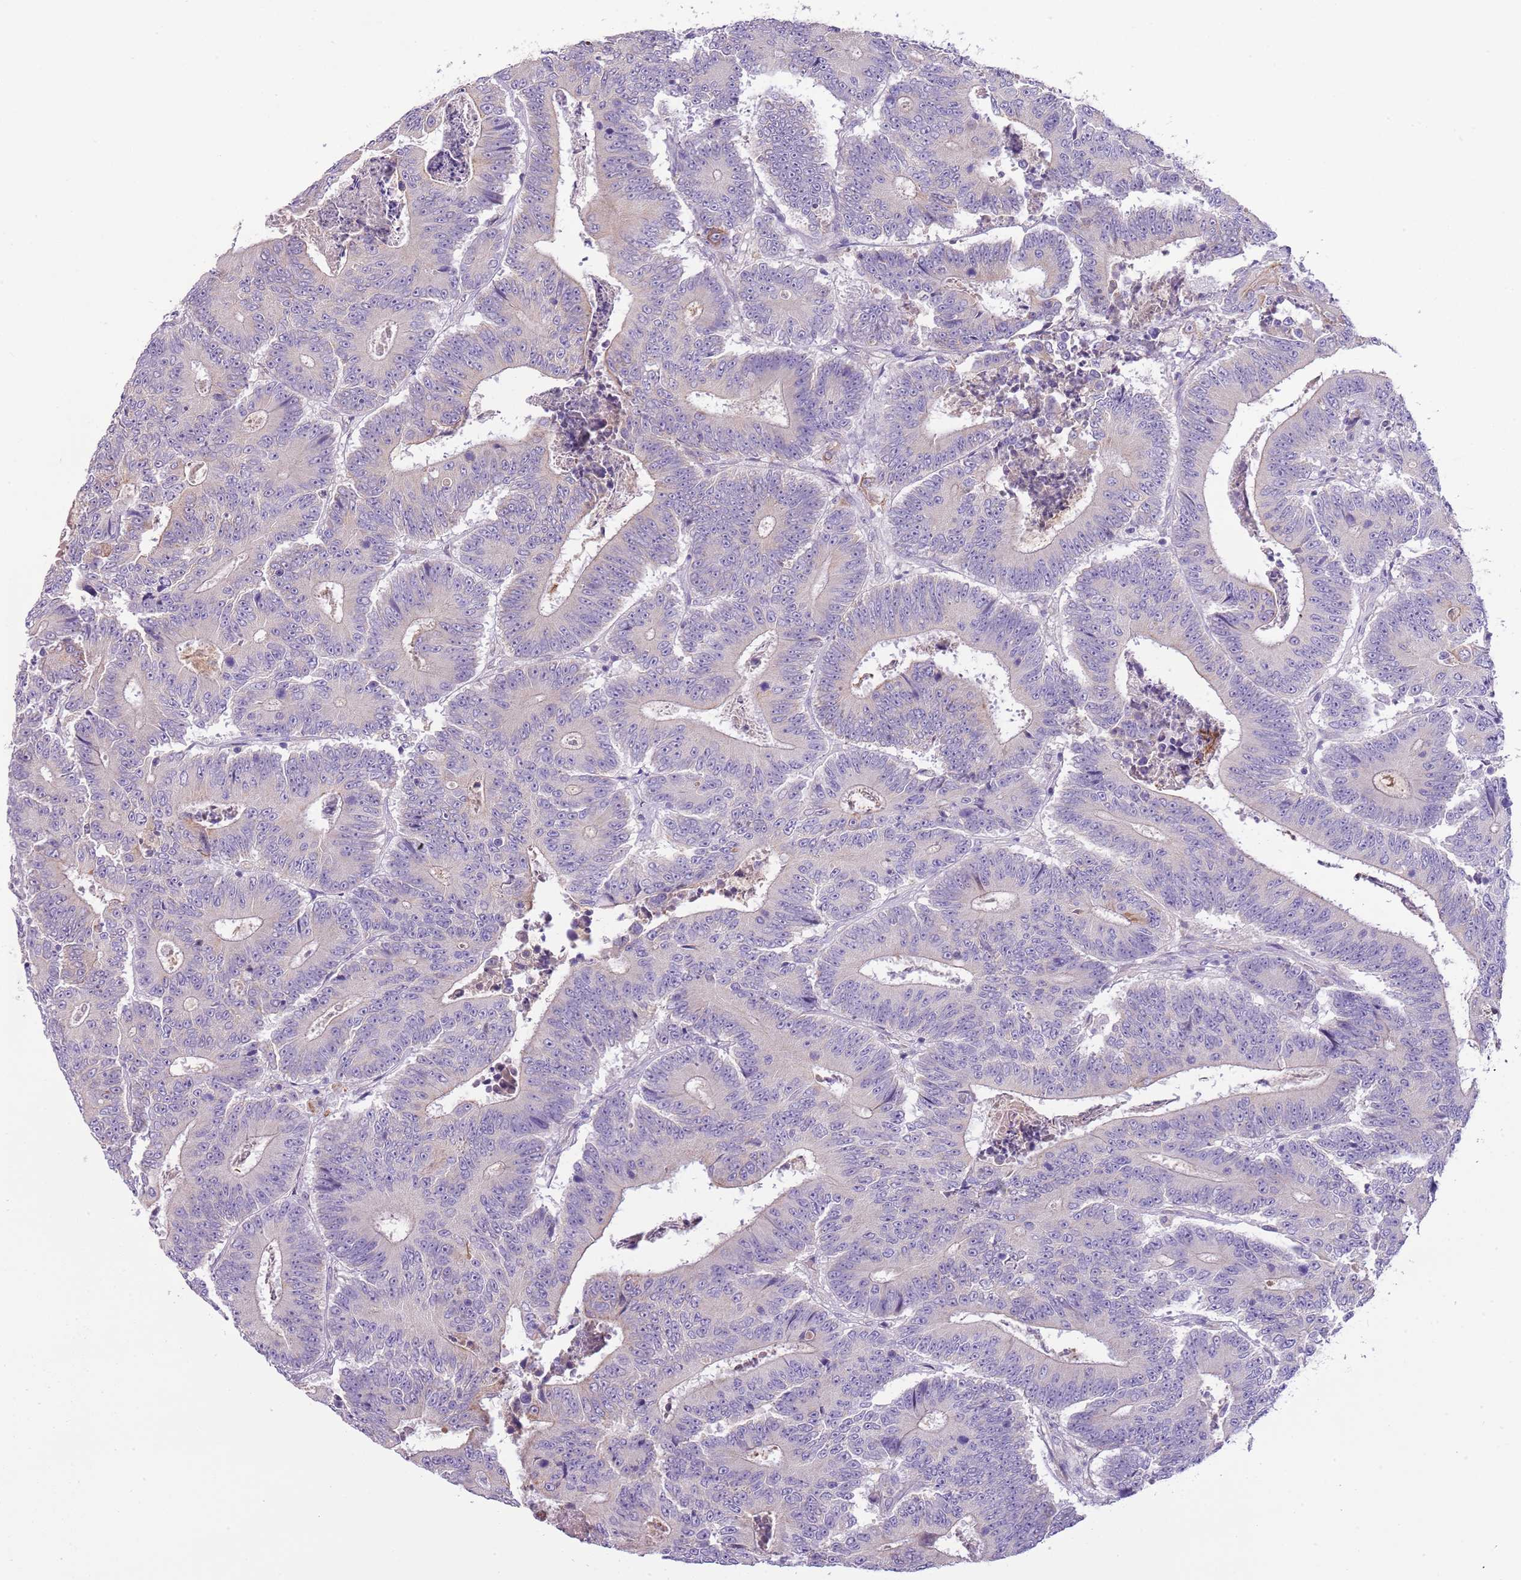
{"staining": {"intensity": "negative", "quantity": "none", "location": "none"}, "tissue": "colorectal cancer", "cell_type": "Tumor cells", "image_type": "cancer", "snomed": [{"axis": "morphology", "description": "Adenocarcinoma, NOS"}, {"axis": "topography", "description": "Colon"}], "caption": "Human colorectal adenocarcinoma stained for a protein using immunohistochemistry reveals no expression in tumor cells.", "gene": "HES3", "patient": {"sex": "male", "age": 83}}